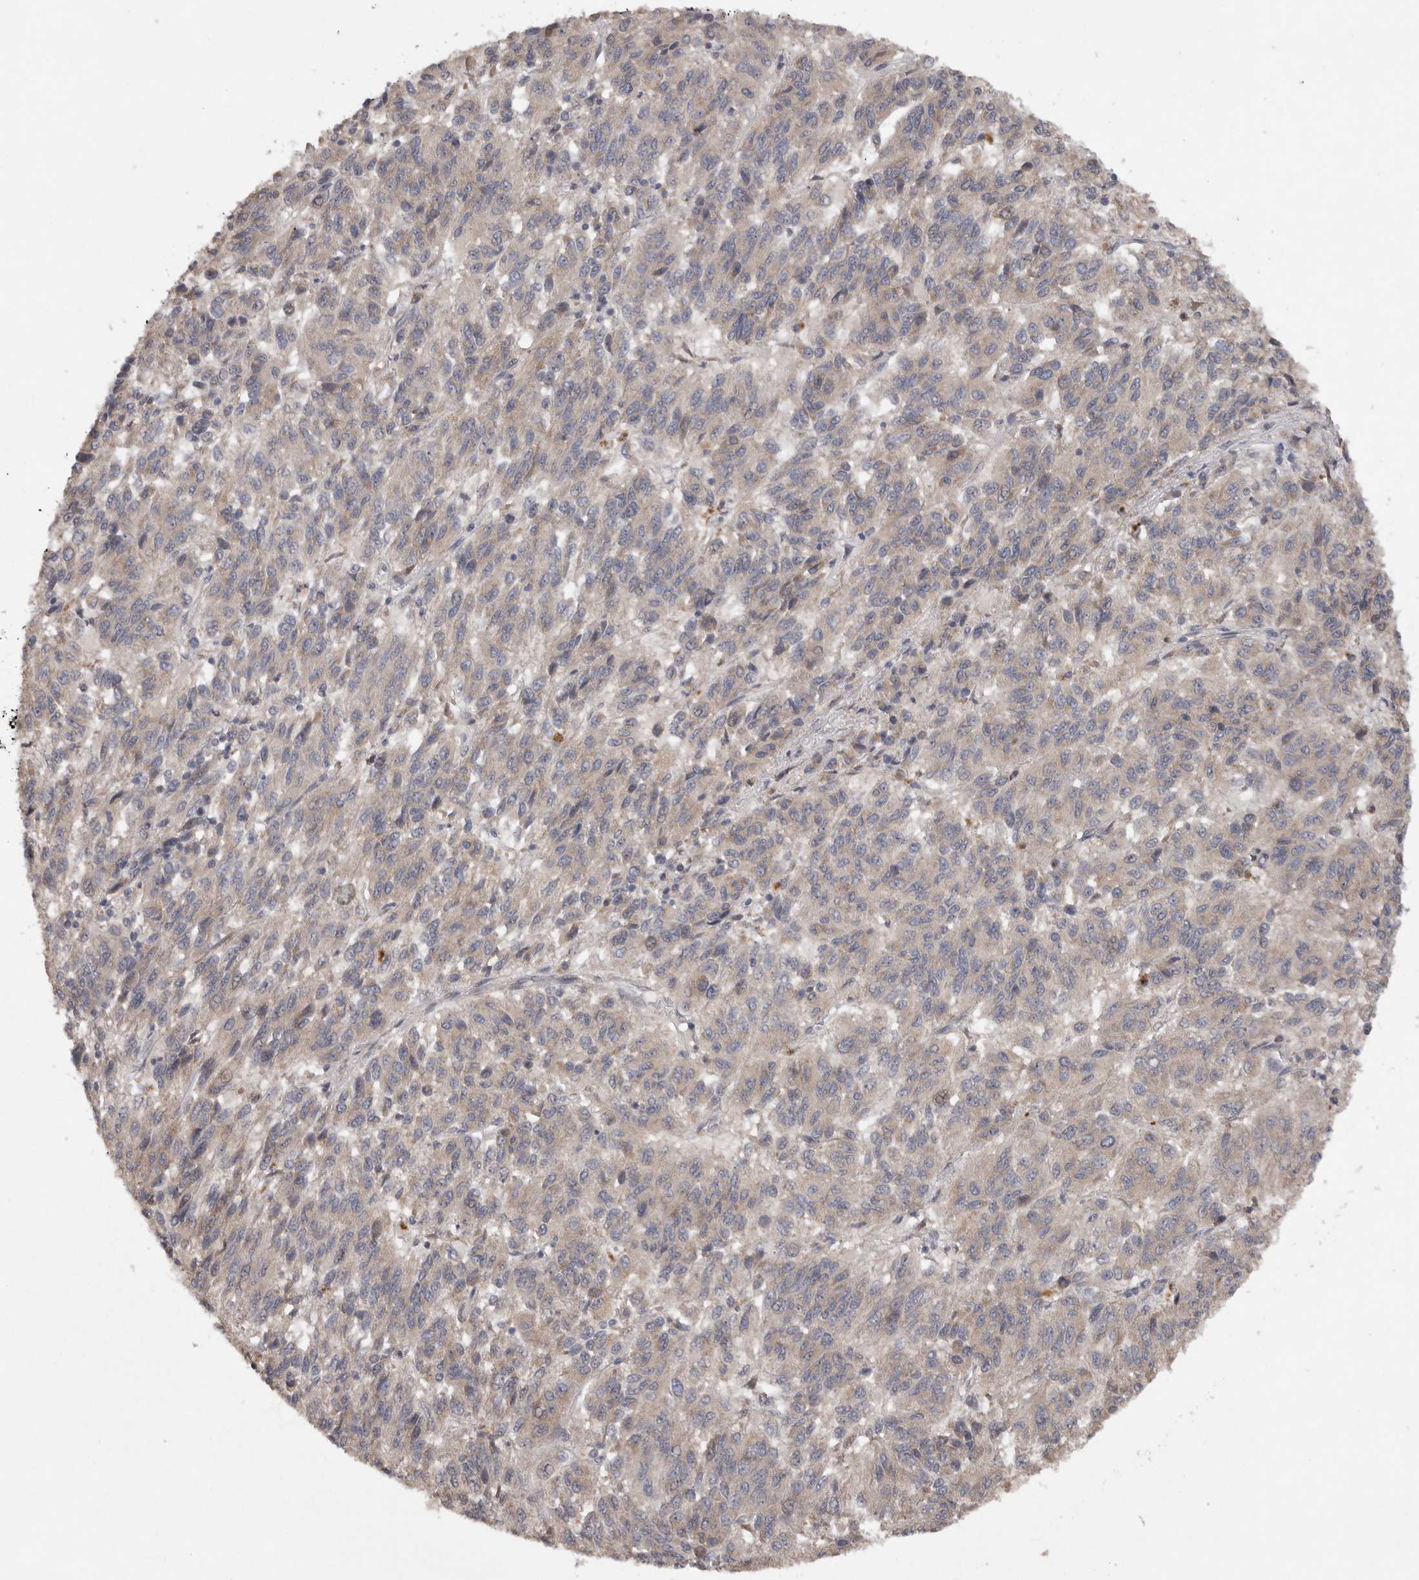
{"staining": {"intensity": "weak", "quantity": "<25%", "location": "cytoplasmic/membranous"}, "tissue": "melanoma", "cell_type": "Tumor cells", "image_type": "cancer", "snomed": [{"axis": "morphology", "description": "Malignant melanoma, Metastatic site"}, {"axis": "topography", "description": "Lung"}], "caption": "An immunohistochemistry (IHC) photomicrograph of melanoma is shown. There is no staining in tumor cells of melanoma. Nuclei are stained in blue.", "gene": "EDEM3", "patient": {"sex": "male", "age": 64}}